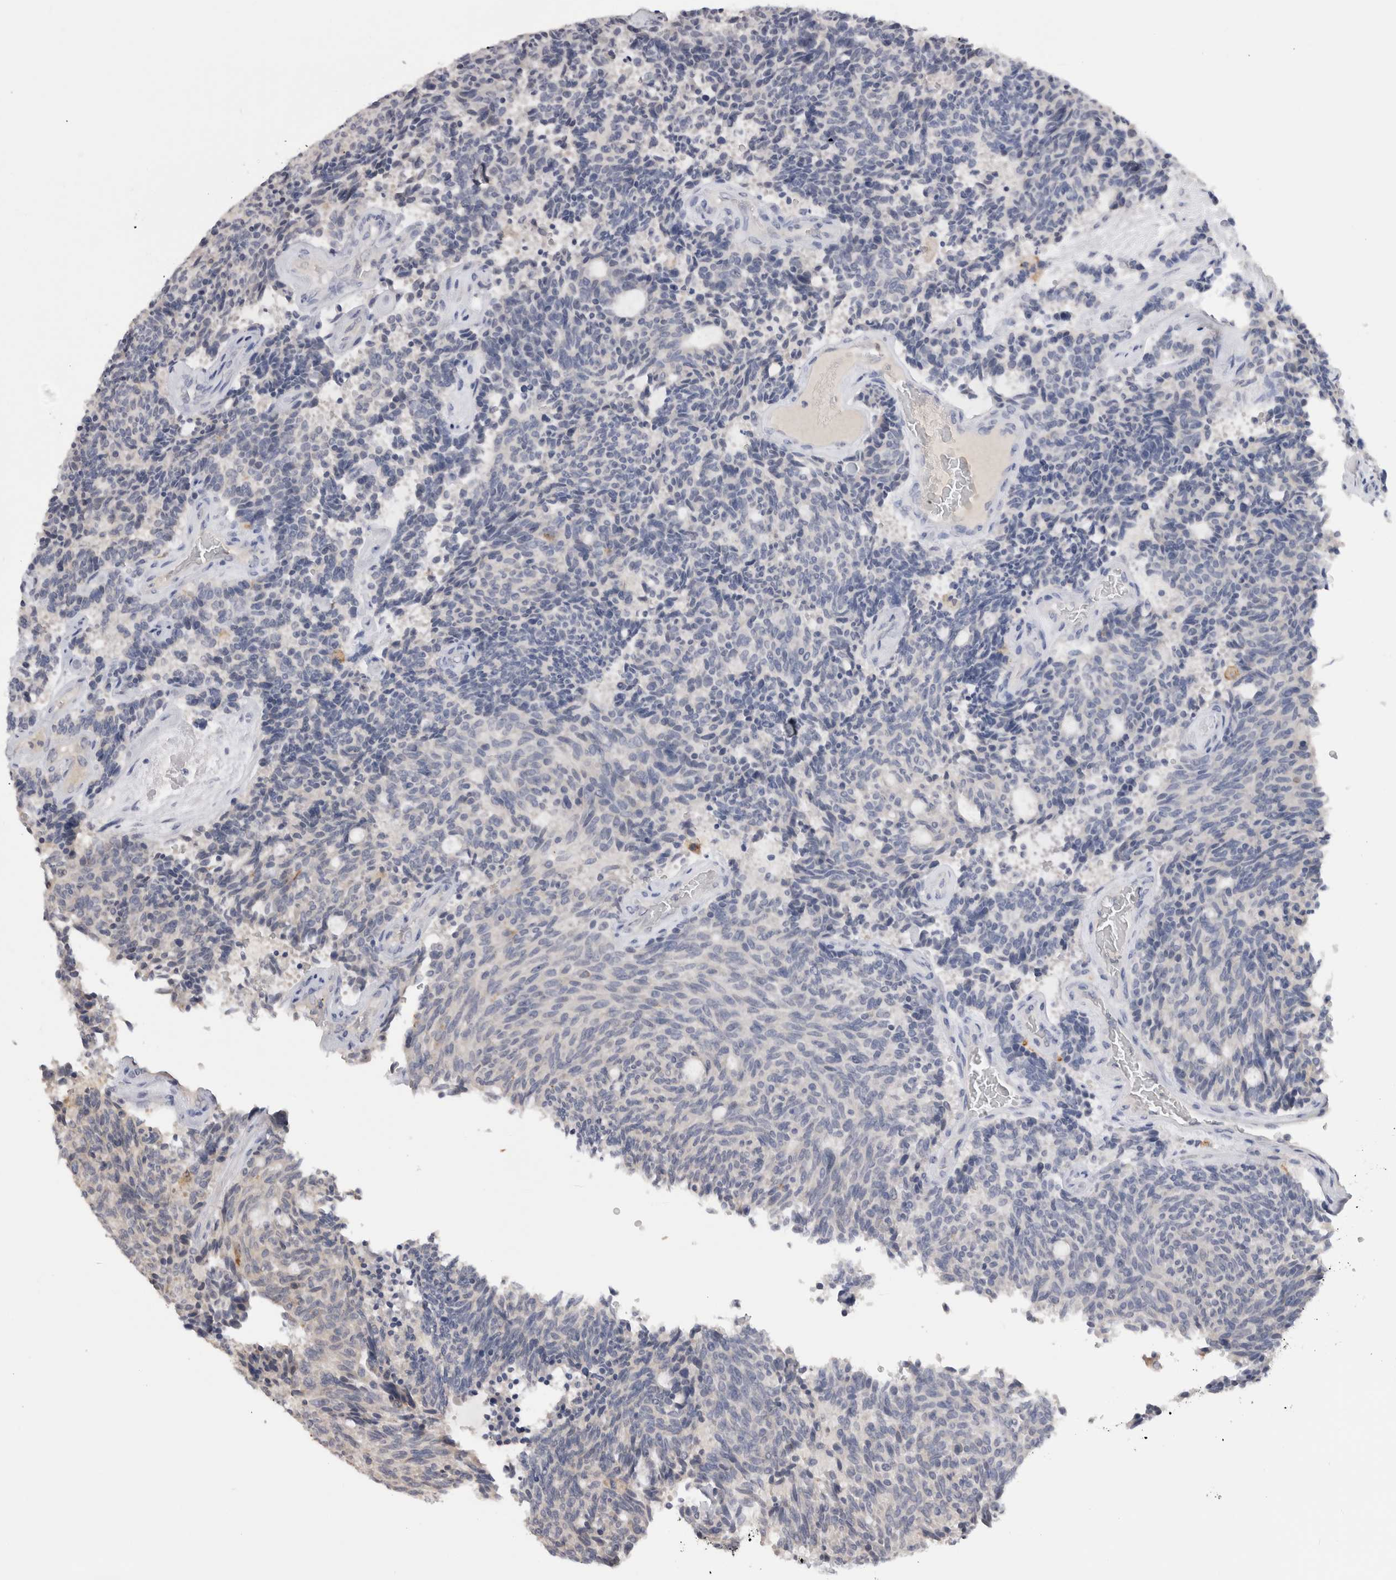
{"staining": {"intensity": "negative", "quantity": "none", "location": "none"}, "tissue": "carcinoid", "cell_type": "Tumor cells", "image_type": "cancer", "snomed": [{"axis": "morphology", "description": "Carcinoid, malignant, NOS"}, {"axis": "topography", "description": "Pancreas"}], "caption": "Photomicrograph shows no significant protein expression in tumor cells of malignant carcinoid.", "gene": "VSIG4", "patient": {"sex": "female", "age": 54}}